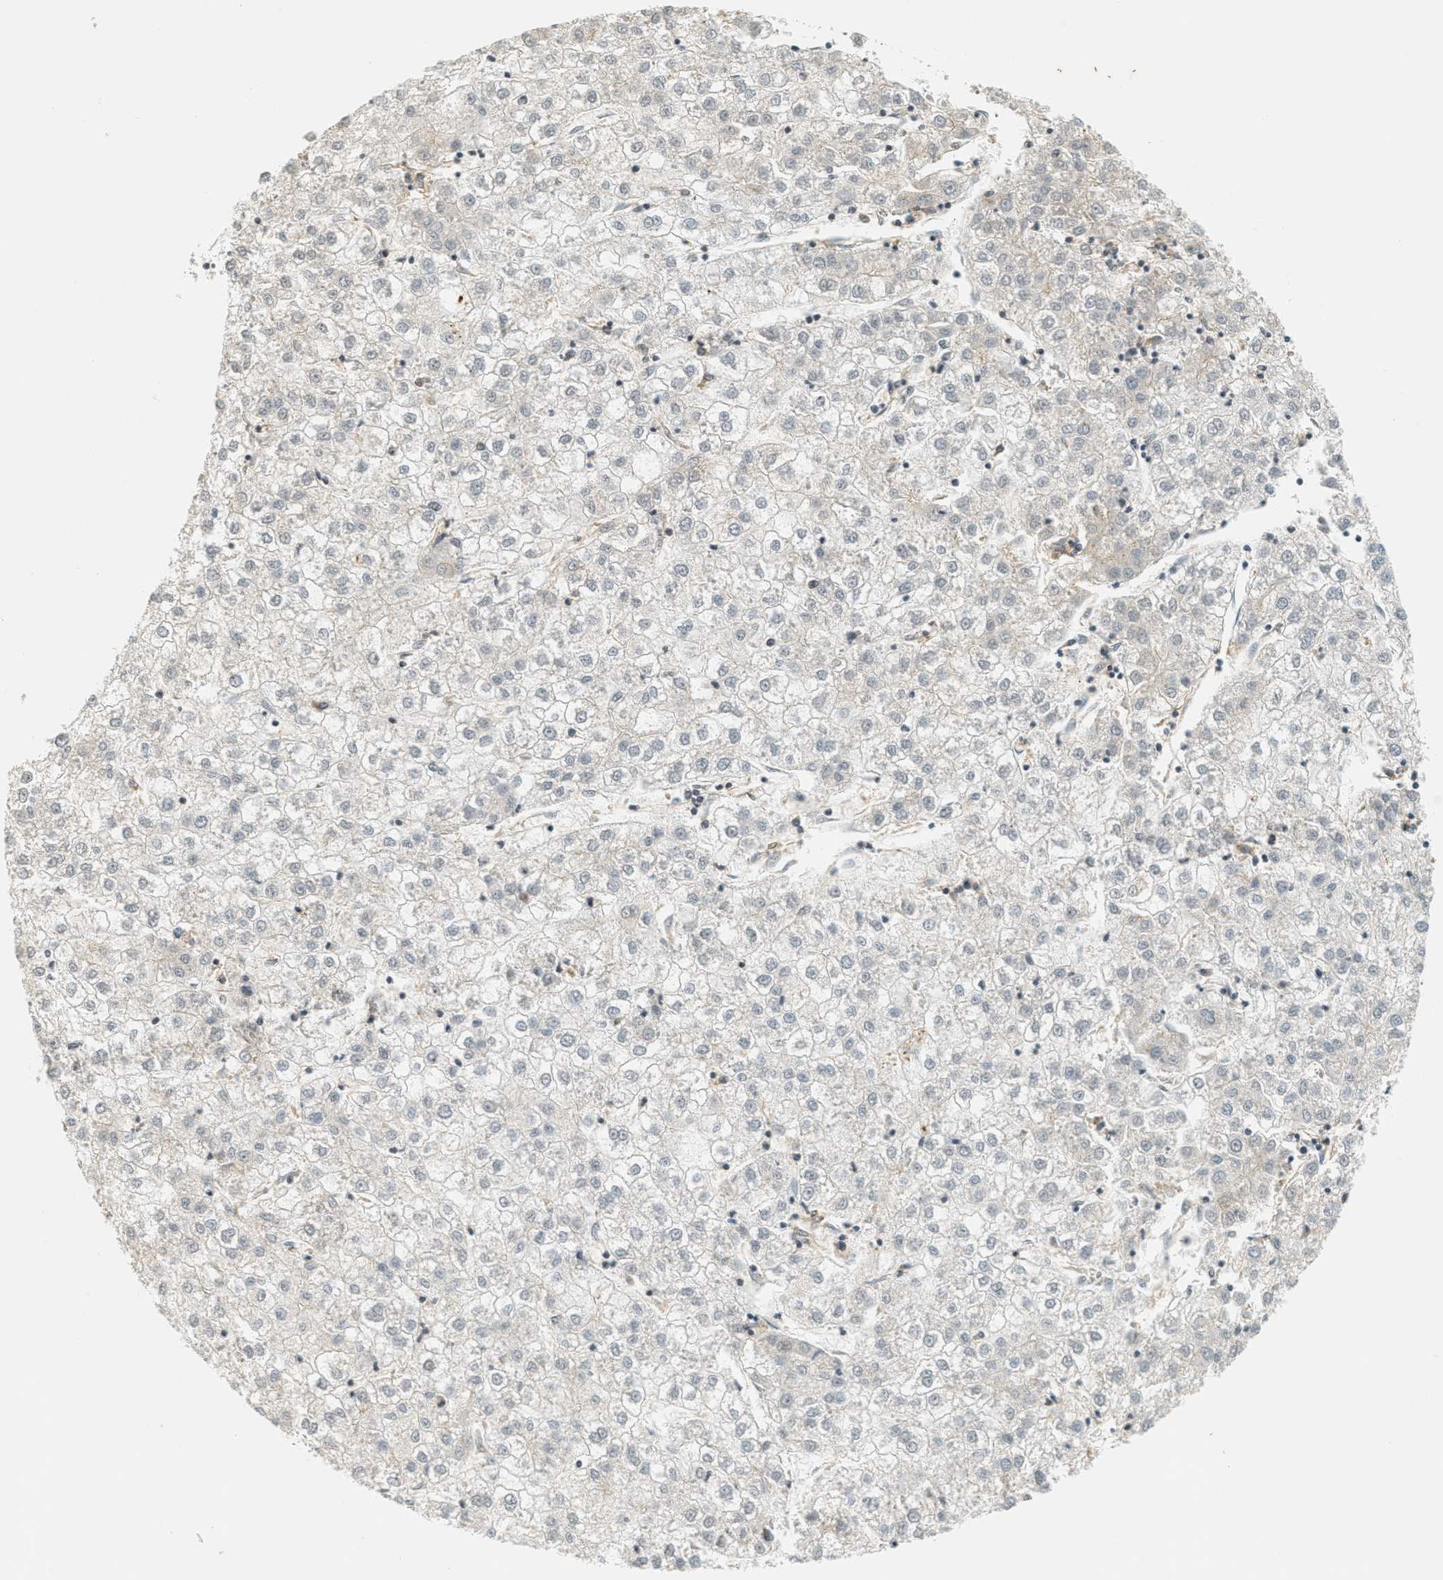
{"staining": {"intensity": "weak", "quantity": "<25%", "location": "cytoplasmic/membranous"}, "tissue": "liver cancer", "cell_type": "Tumor cells", "image_type": "cancer", "snomed": [{"axis": "morphology", "description": "Carcinoma, Hepatocellular, NOS"}, {"axis": "topography", "description": "Liver"}], "caption": "This photomicrograph is of liver cancer stained with immunohistochemistry to label a protein in brown with the nuclei are counter-stained blue. There is no expression in tumor cells.", "gene": "FOXM1", "patient": {"sex": "male", "age": 72}}